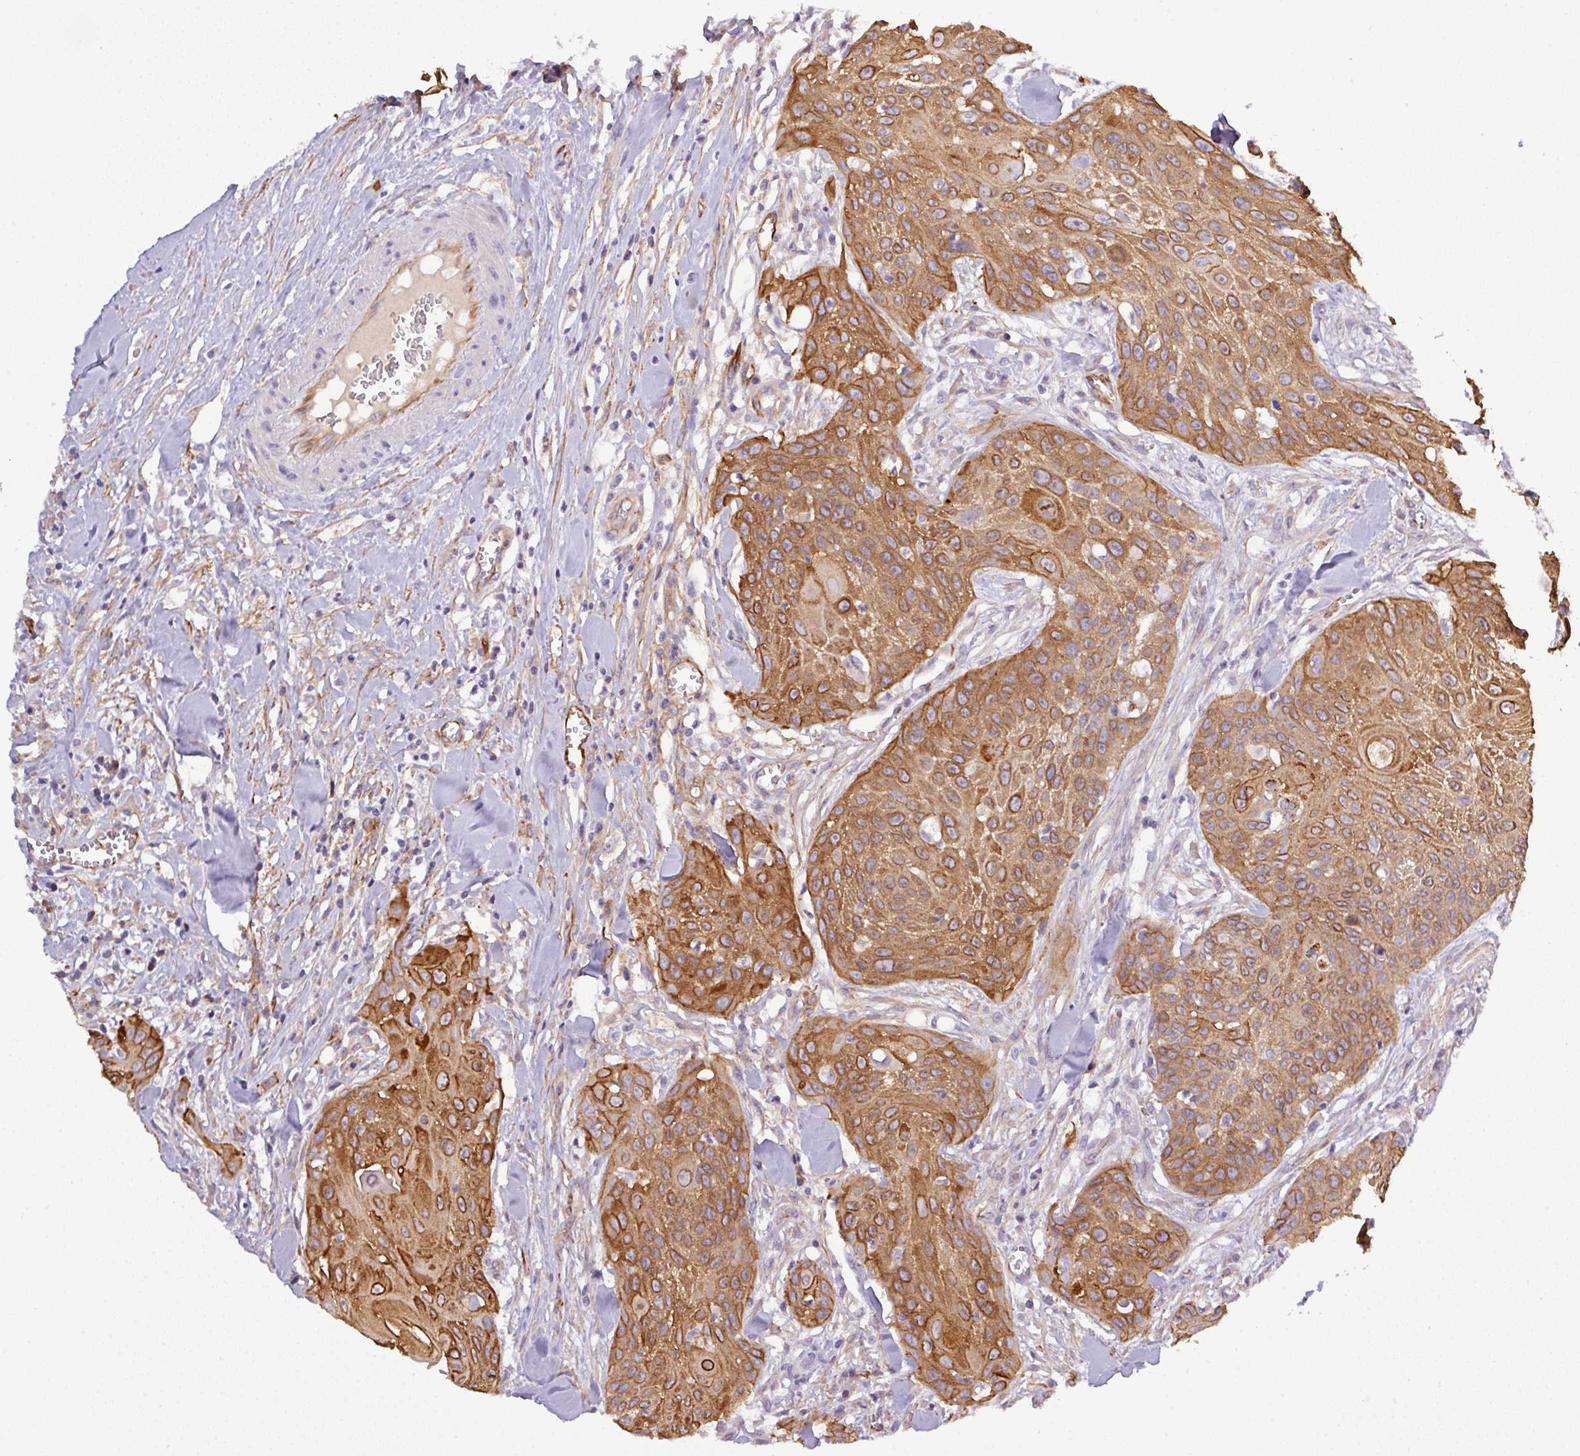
{"staining": {"intensity": "strong", "quantity": ">75%", "location": "cytoplasmic/membranous"}, "tissue": "head and neck cancer", "cell_type": "Tumor cells", "image_type": "cancer", "snomed": [{"axis": "morphology", "description": "Squamous cell carcinoma, NOS"}, {"axis": "topography", "description": "Lymph node"}, {"axis": "topography", "description": "Salivary gland"}, {"axis": "topography", "description": "Head-Neck"}], "caption": "Immunohistochemical staining of human head and neck cancer displays strong cytoplasmic/membranous protein staining in about >75% of tumor cells. (DAB (3,3'-diaminobenzidine) IHC with brightfield microscopy, high magnification).", "gene": "PARD6A", "patient": {"sex": "female", "age": 74}}